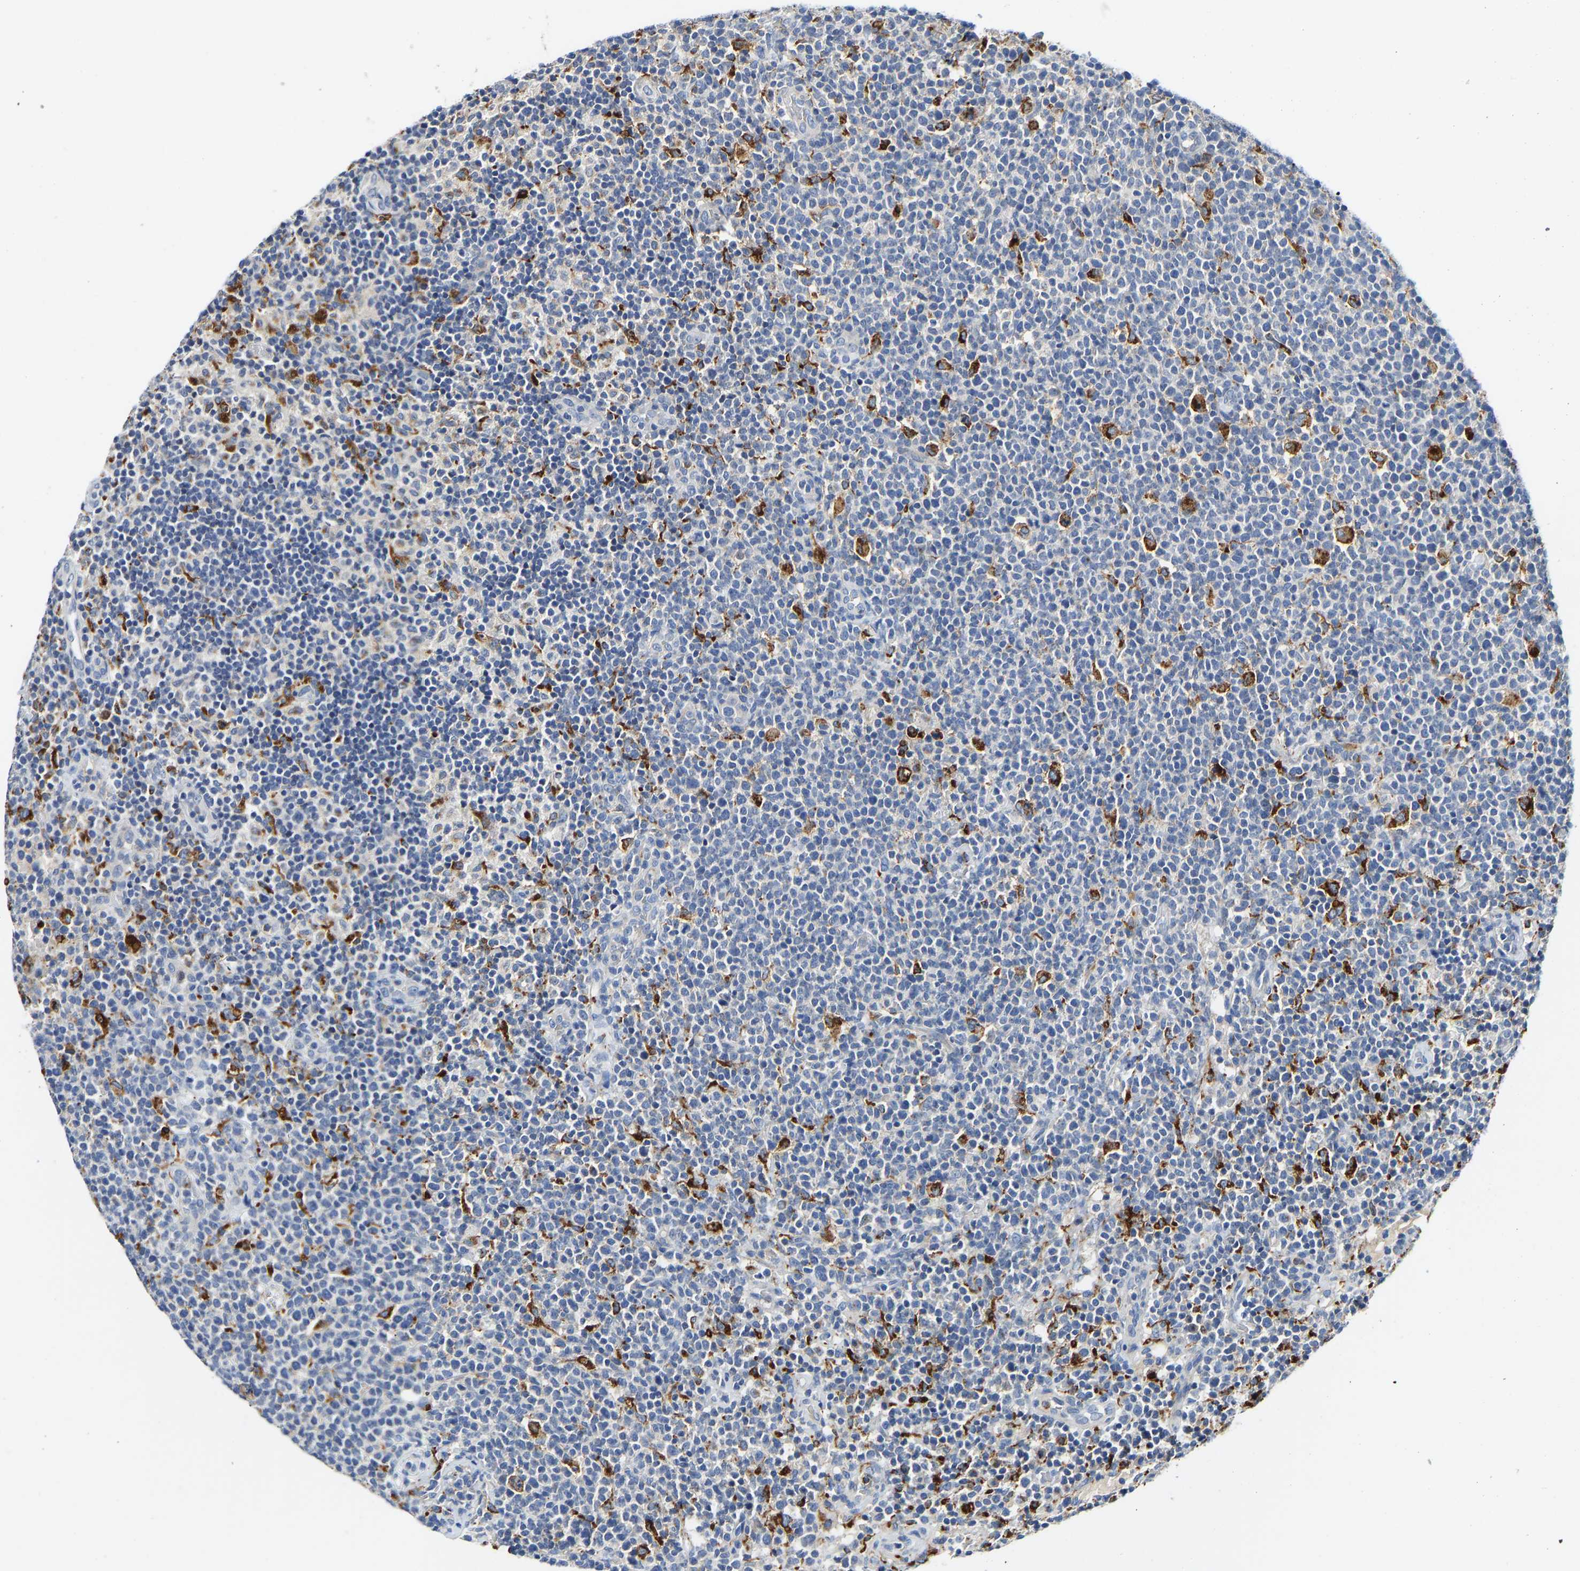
{"staining": {"intensity": "strong", "quantity": "<25%", "location": "cytoplasmic/membranous"}, "tissue": "lymphoma", "cell_type": "Tumor cells", "image_type": "cancer", "snomed": [{"axis": "morphology", "description": "Malignant lymphoma, non-Hodgkin's type, High grade"}, {"axis": "topography", "description": "Lymph node"}], "caption": "The image displays immunohistochemical staining of lymphoma. There is strong cytoplasmic/membranous expression is seen in about <25% of tumor cells.", "gene": "ATP6V1E1", "patient": {"sex": "male", "age": 61}}